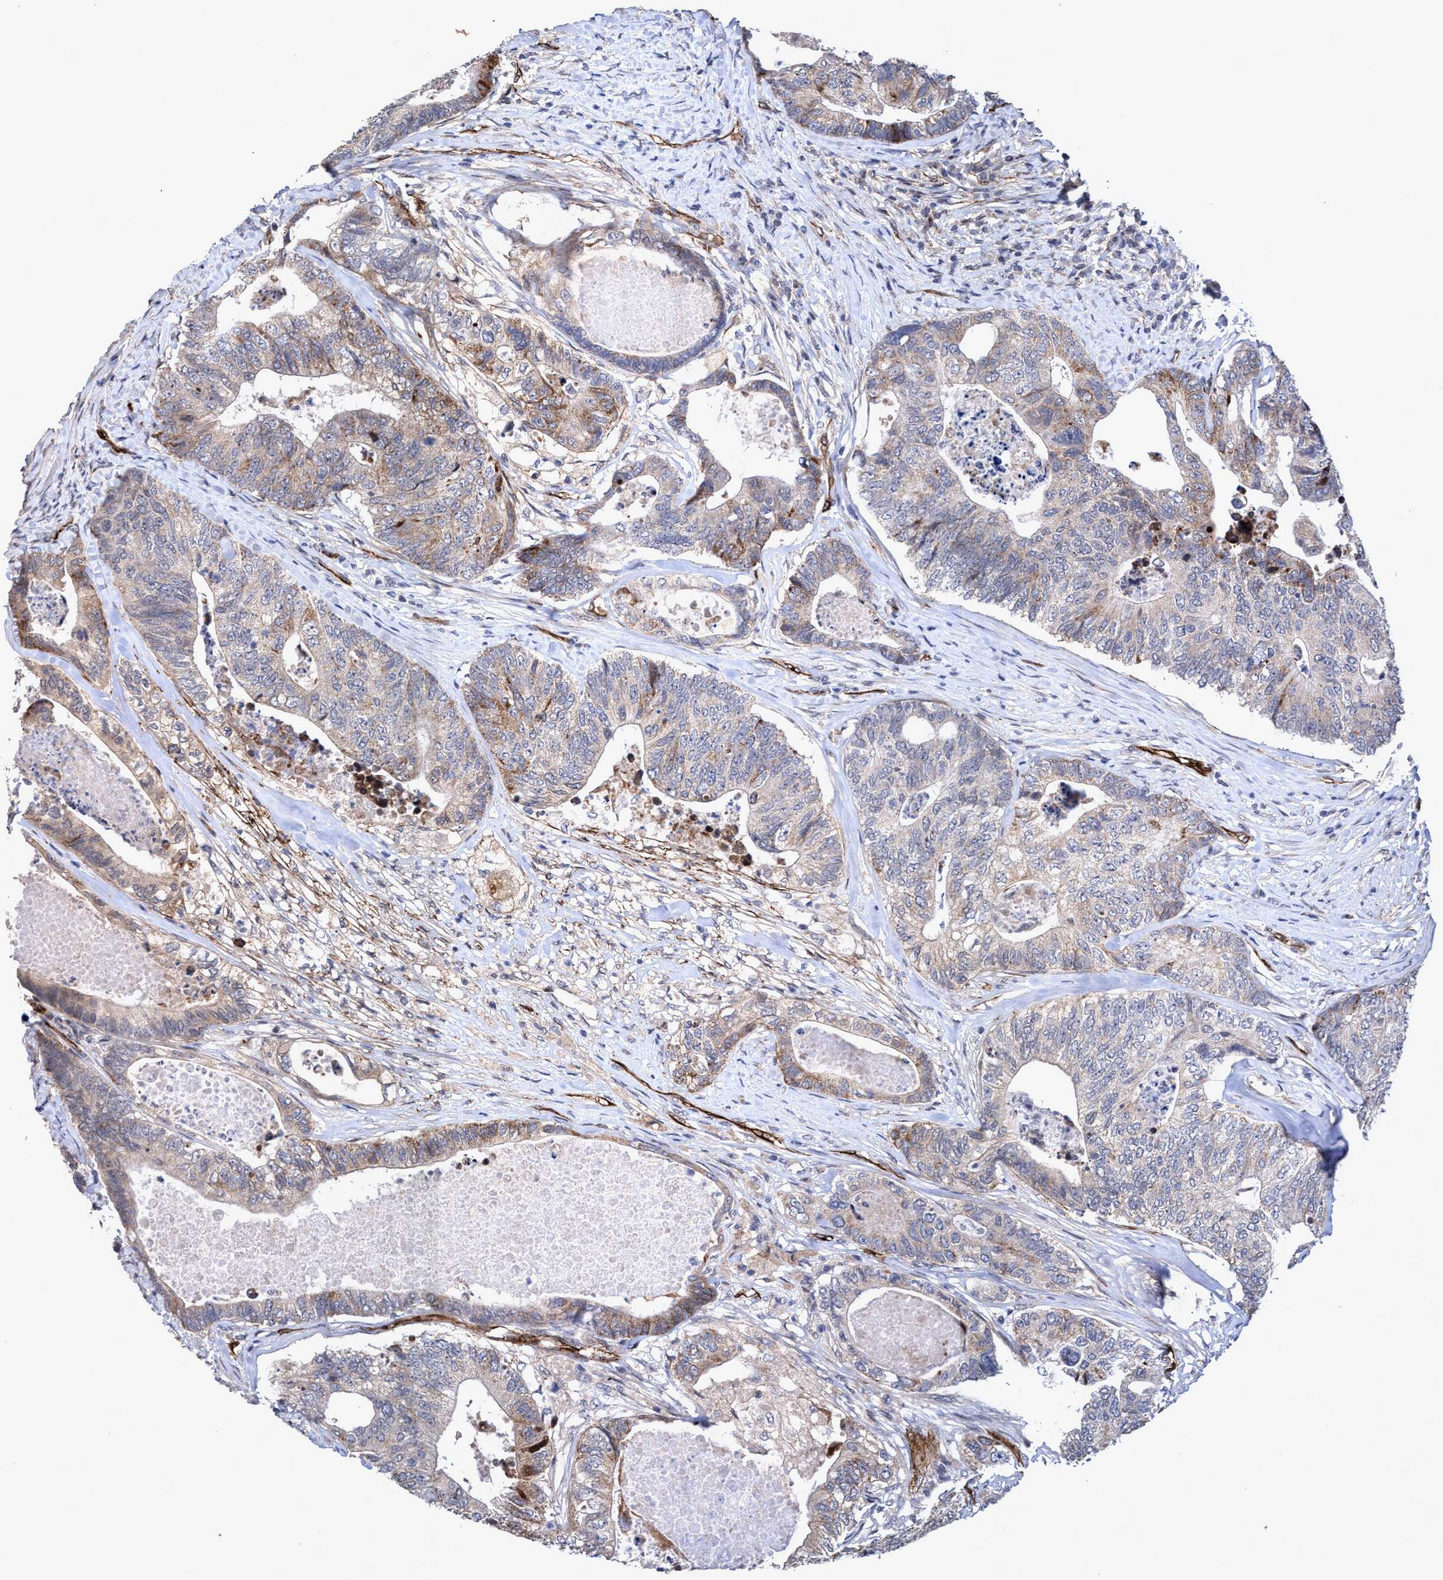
{"staining": {"intensity": "weak", "quantity": "25%-75%", "location": "cytoplasmic/membranous"}, "tissue": "colorectal cancer", "cell_type": "Tumor cells", "image_type": "cancer", "snomed": [{"axis": "morphology", "description": "Adenocarcinoma, NOS"}, {"axis": "topography", "description": "Colon"}], "caption": "Immunohistochemical staining of human adenocarcinoma (colorectal) reveals low levels of weak cytoplasmic/membranous protein staining in approximately 25%-75% of tumor cells. The staining was performed using DAB to visualize the protein expression in brown, while the nuclei were stained in blue with hematoxylin (Magnification: 20x).", "gene": "ZNF750", "patient": {"sex": "female", "age": 67}}